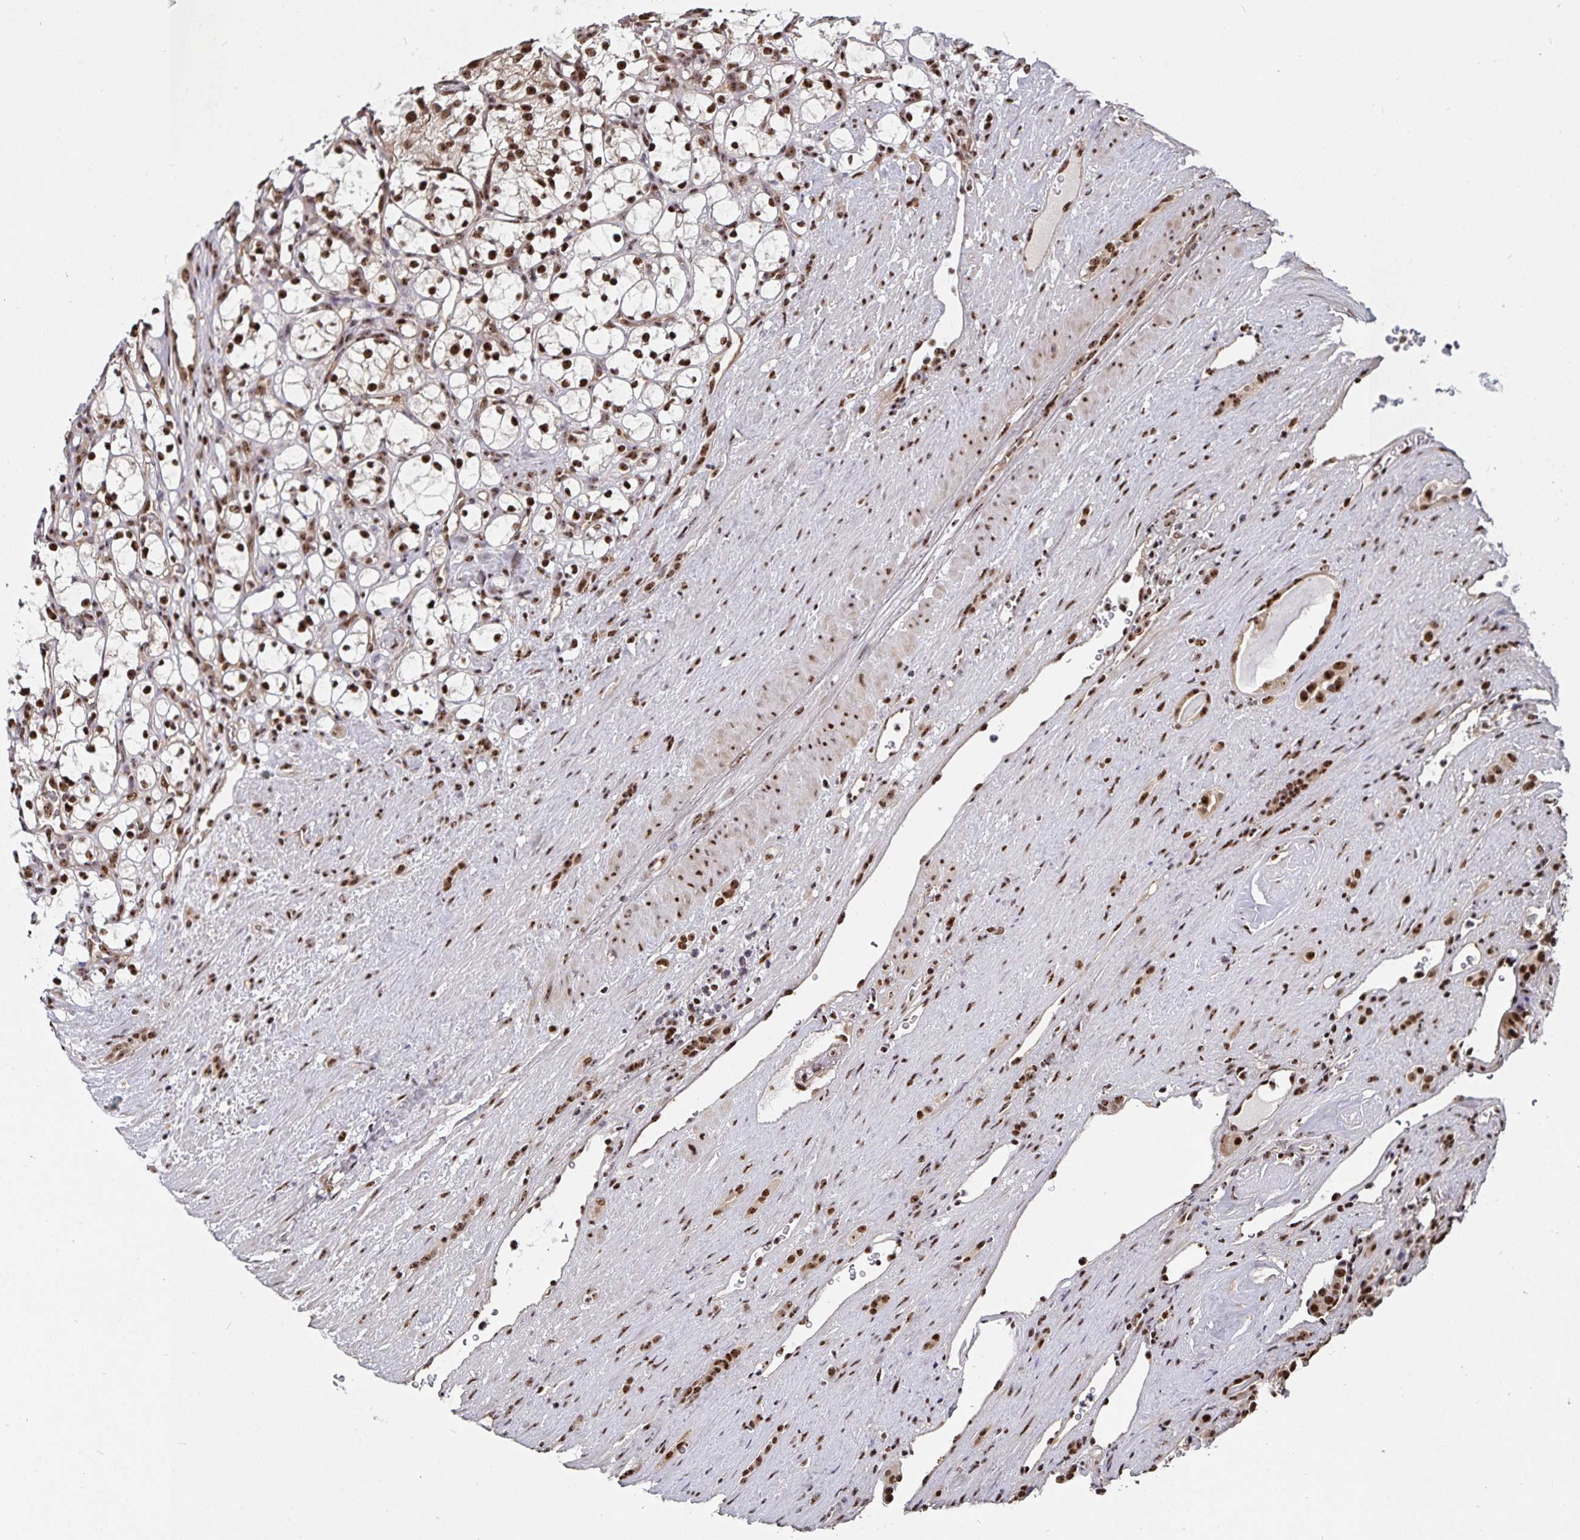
{"staining": {"intensity": "strong", "quantity": ">75%", "location": "nuclear"}, "tissue": "renal cancer", "cell_type": "Tumor cells", "image_type": "cancer", "snomed": [{"axis": "morphology", "description": "Adenocarcinoma, NOS"}, {"axis": "topography", "description": "Kidney"}], "caption": "Immunohistochemical staining of renal cancer shows high levels of strong nuclear protein expression in approximately >75% of tumor cells. The staining was performed using DAB (3,3'-diaminobenzidine) to visualize the protein expression in brown, while the nuclei were stained in blue with hematoxylin (Magnification: 20x).", "gene": "LAS1L", "patient": {"sex": "female", "age": 69}}